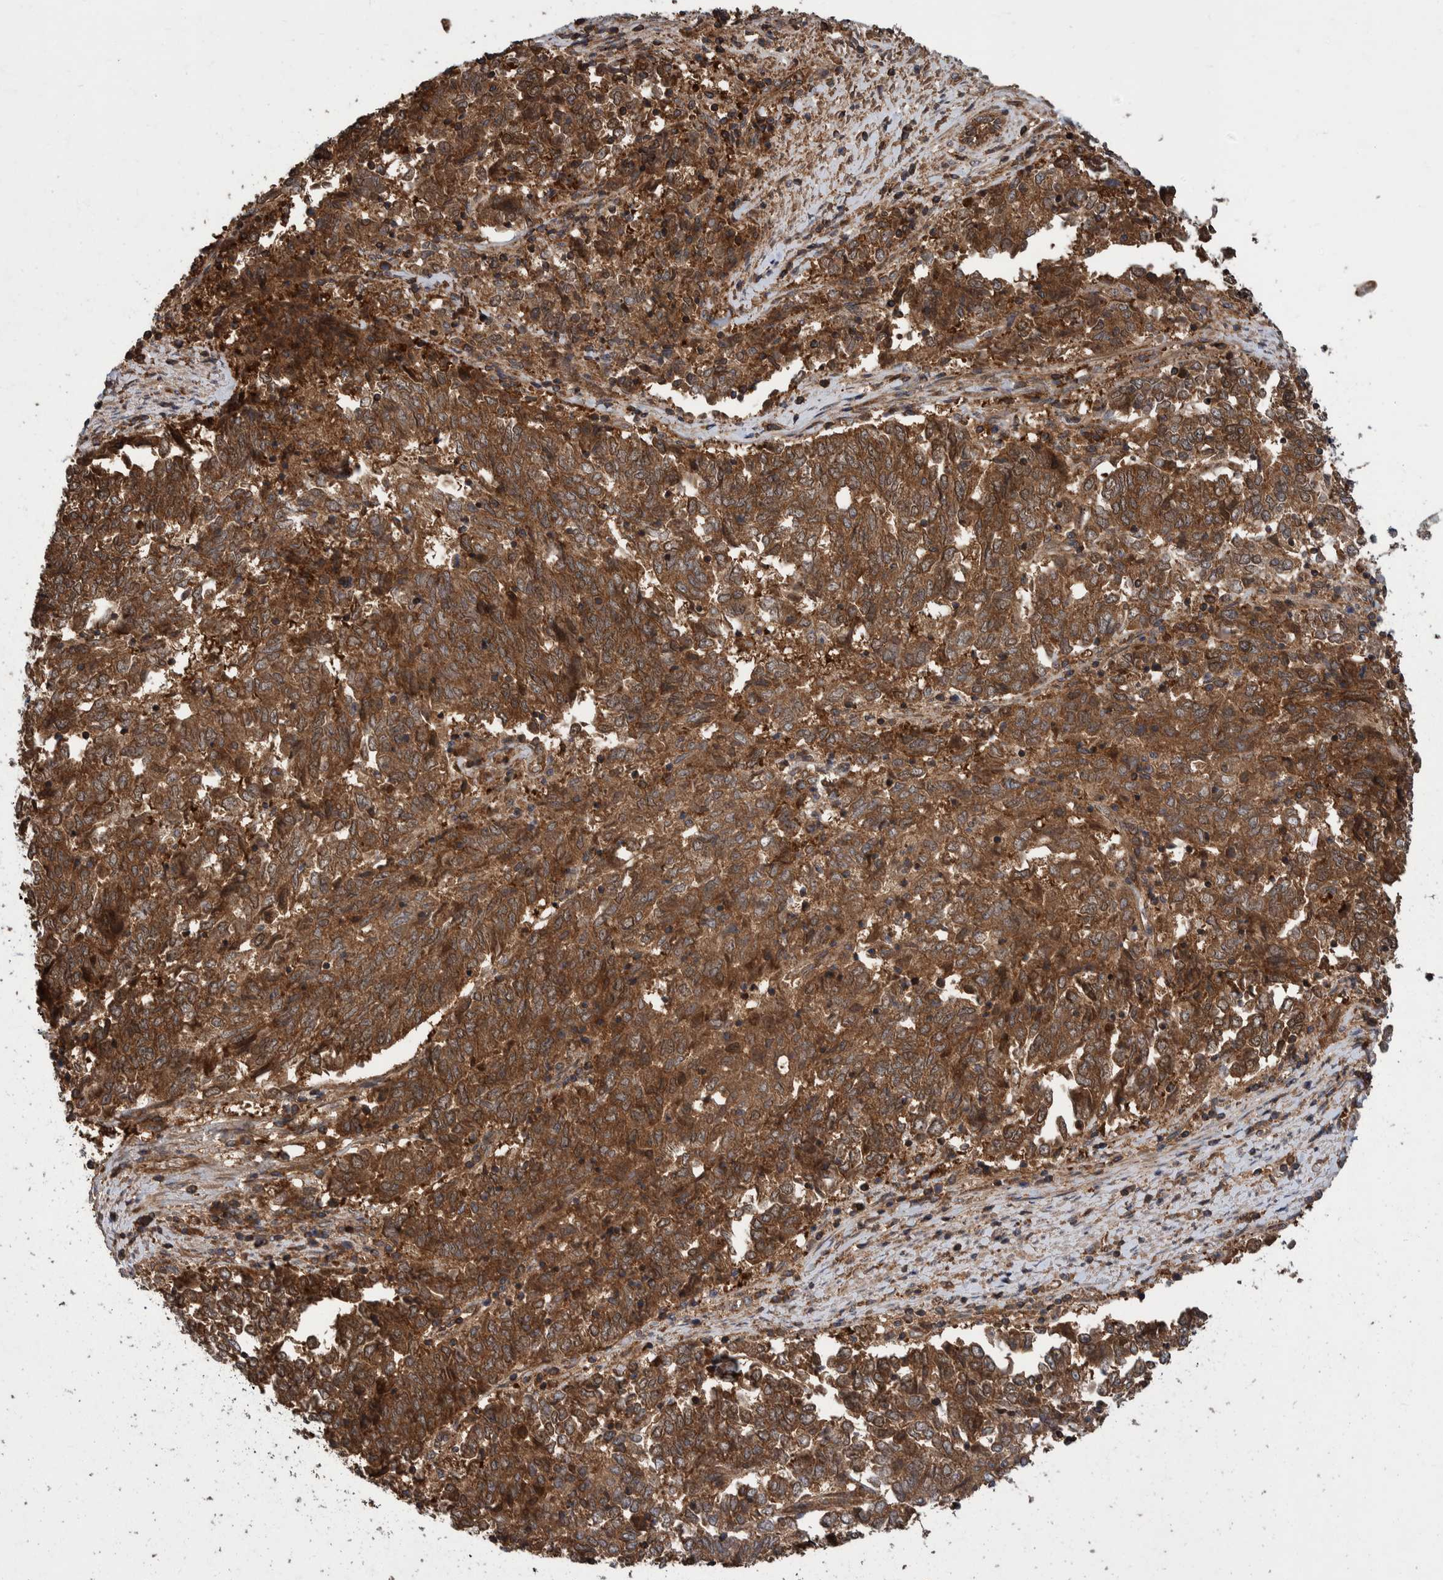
{"staining": {"intensity": "moderate", "quantity": ">75%", "location": "cytoplasmic/membranous"}, "tissue": "endometrial cancer", "cell_type": "Tumor cells", "image_type": "cancer", "snomed": [{"axis": "morphology", "description": "Adenocarcinoma, NOS"}, {"axis": "topography", "description": "Endometrium"}], "caption": "Tumor cells reveal medium levels of moderate cytoplasmic/membranous staining in approximately >75% of cells in endometrial cancer.", "gene": "VBP1", "patient": {"sex": "female", "age": 80}}